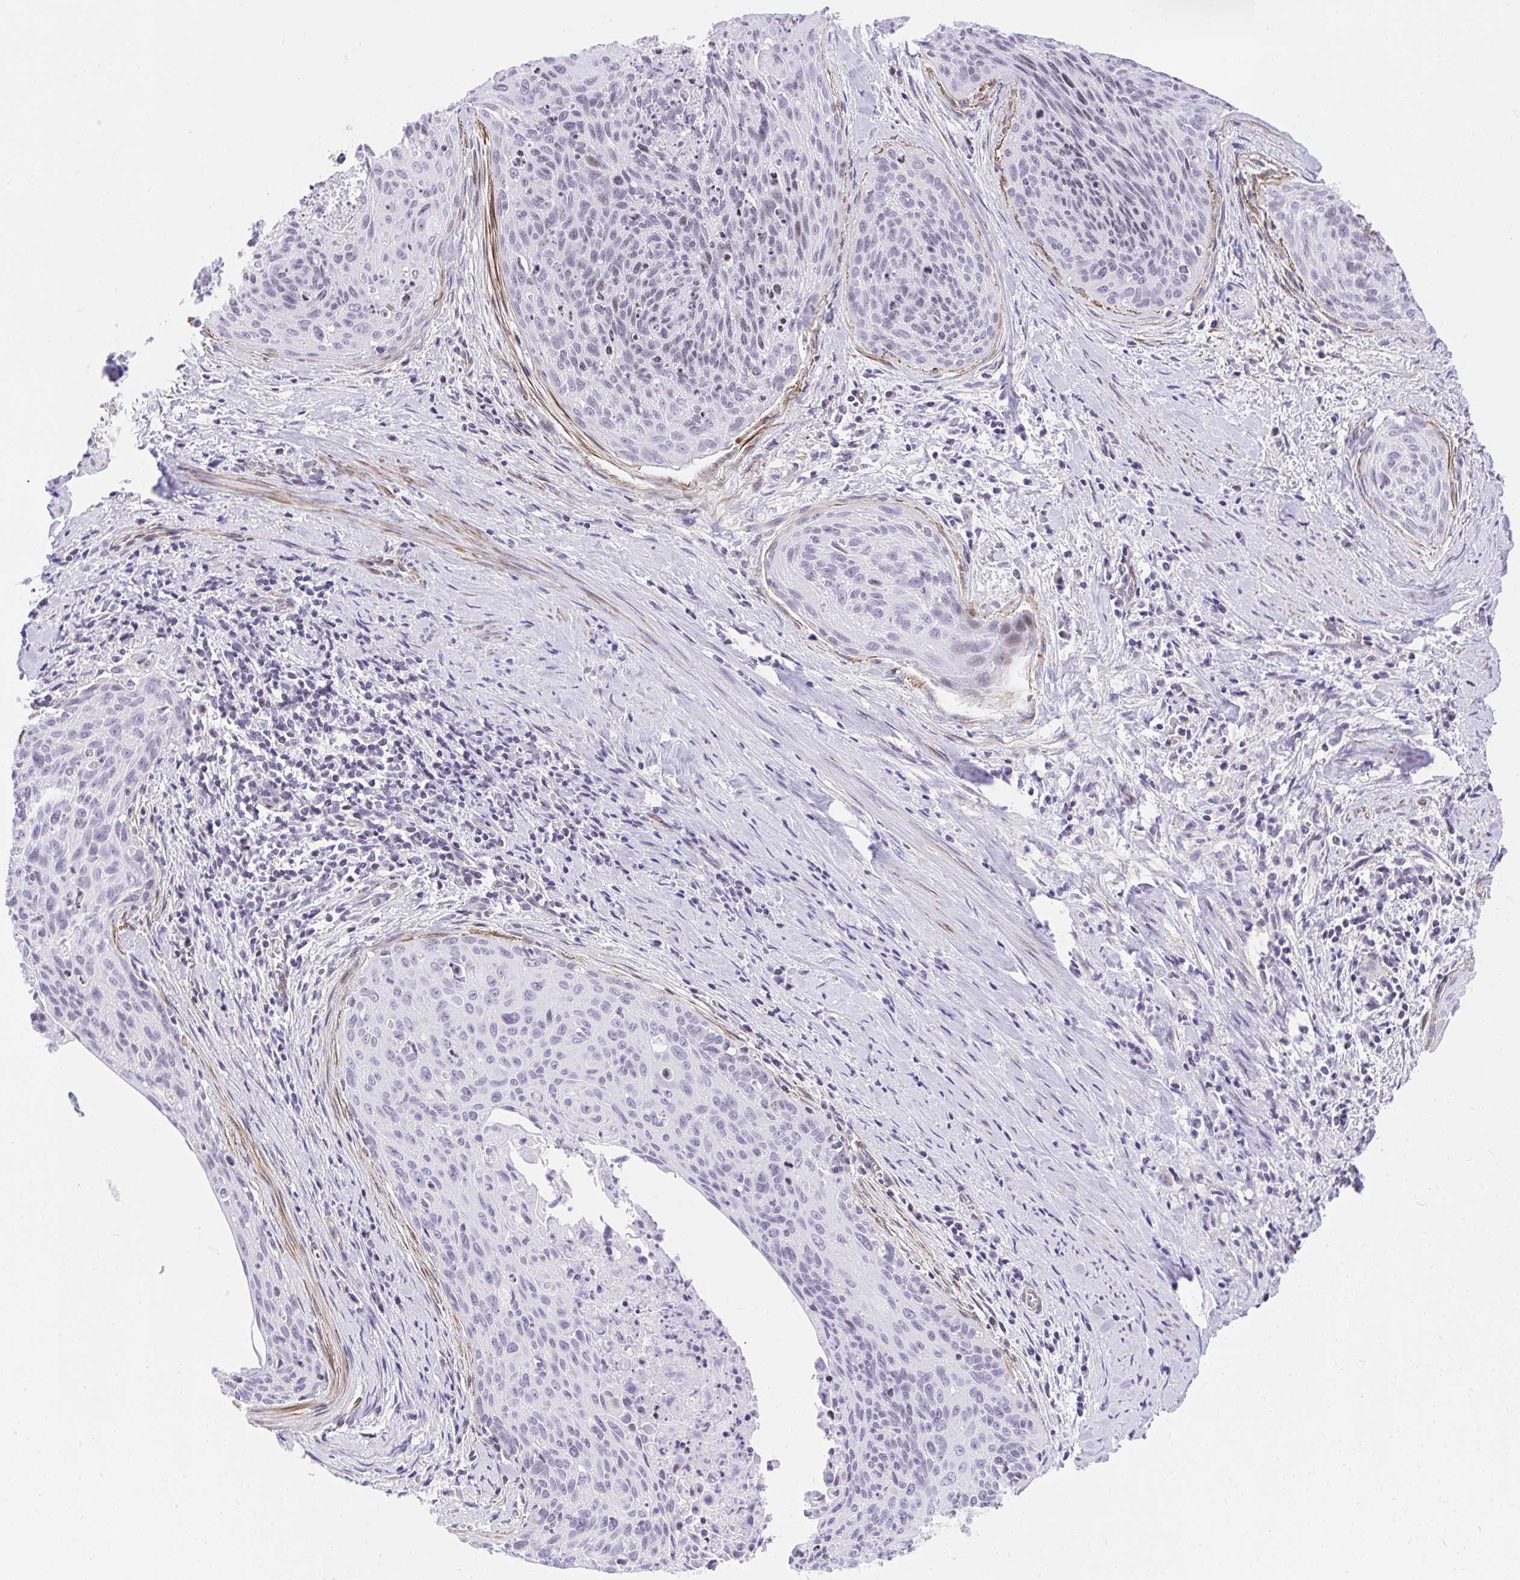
{"staining": {"intensity": "negative", "quantity": "none", "location": "none"}, "tissue": "cervical cancer", "cell_type": "Tumor cells", "image_type": "cancer", "snomed": [{"axis": "morphology", "description": "Squamous cell carcinoma, NOS"}, {"axis": "topography", "description": "Cervix"}], "caption": "High magnification brightfield microscopy of cervical squamous cell carcinoma stained with DAB (brown) and counterstained with hematoxylin (blue): tumor cells show no significant positivity.", "gene": "KCNN4", "patient": {"sex": "female", "age": 55}}